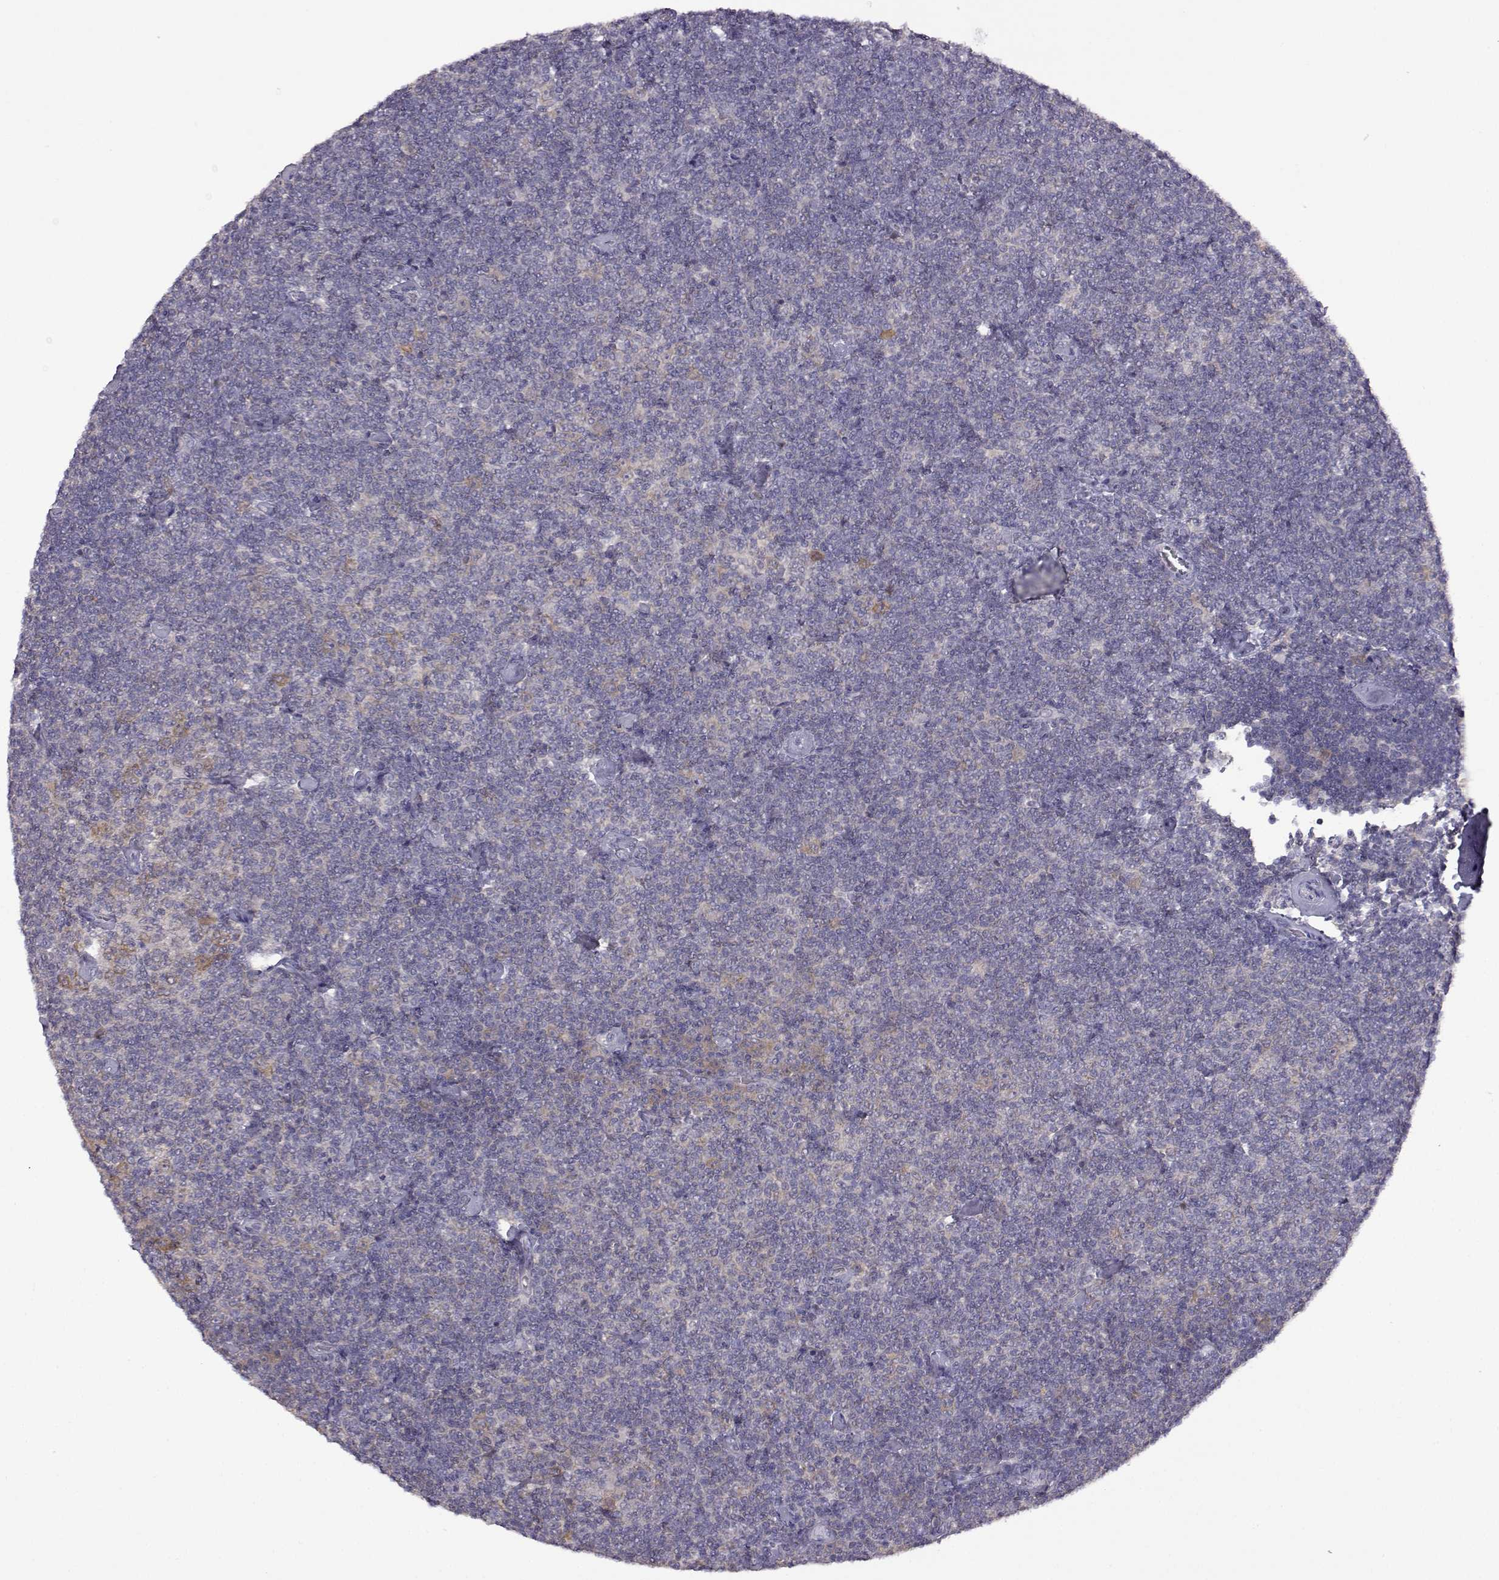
{"staining": {"intensity": "negative", "quantity": "none", "location": "none"}, "tissue": "lymphoma", "cell_type": "Tumor cells", "image_type": "cancer", "snomed": [{"axis": "morphology", "description": "Malignant lymphoma, non-Hodgkin's type, Low grade"}, {"axis": "topography", "description": "Lymph node"}], "caption": "The IHC photomicrograph has no significant expression in tumor cells of low-grade malignant lymphoma, non-Hodgkin's type tissue.", "gene": "VGF", "patient": {"sex": "male", "age": 81}}